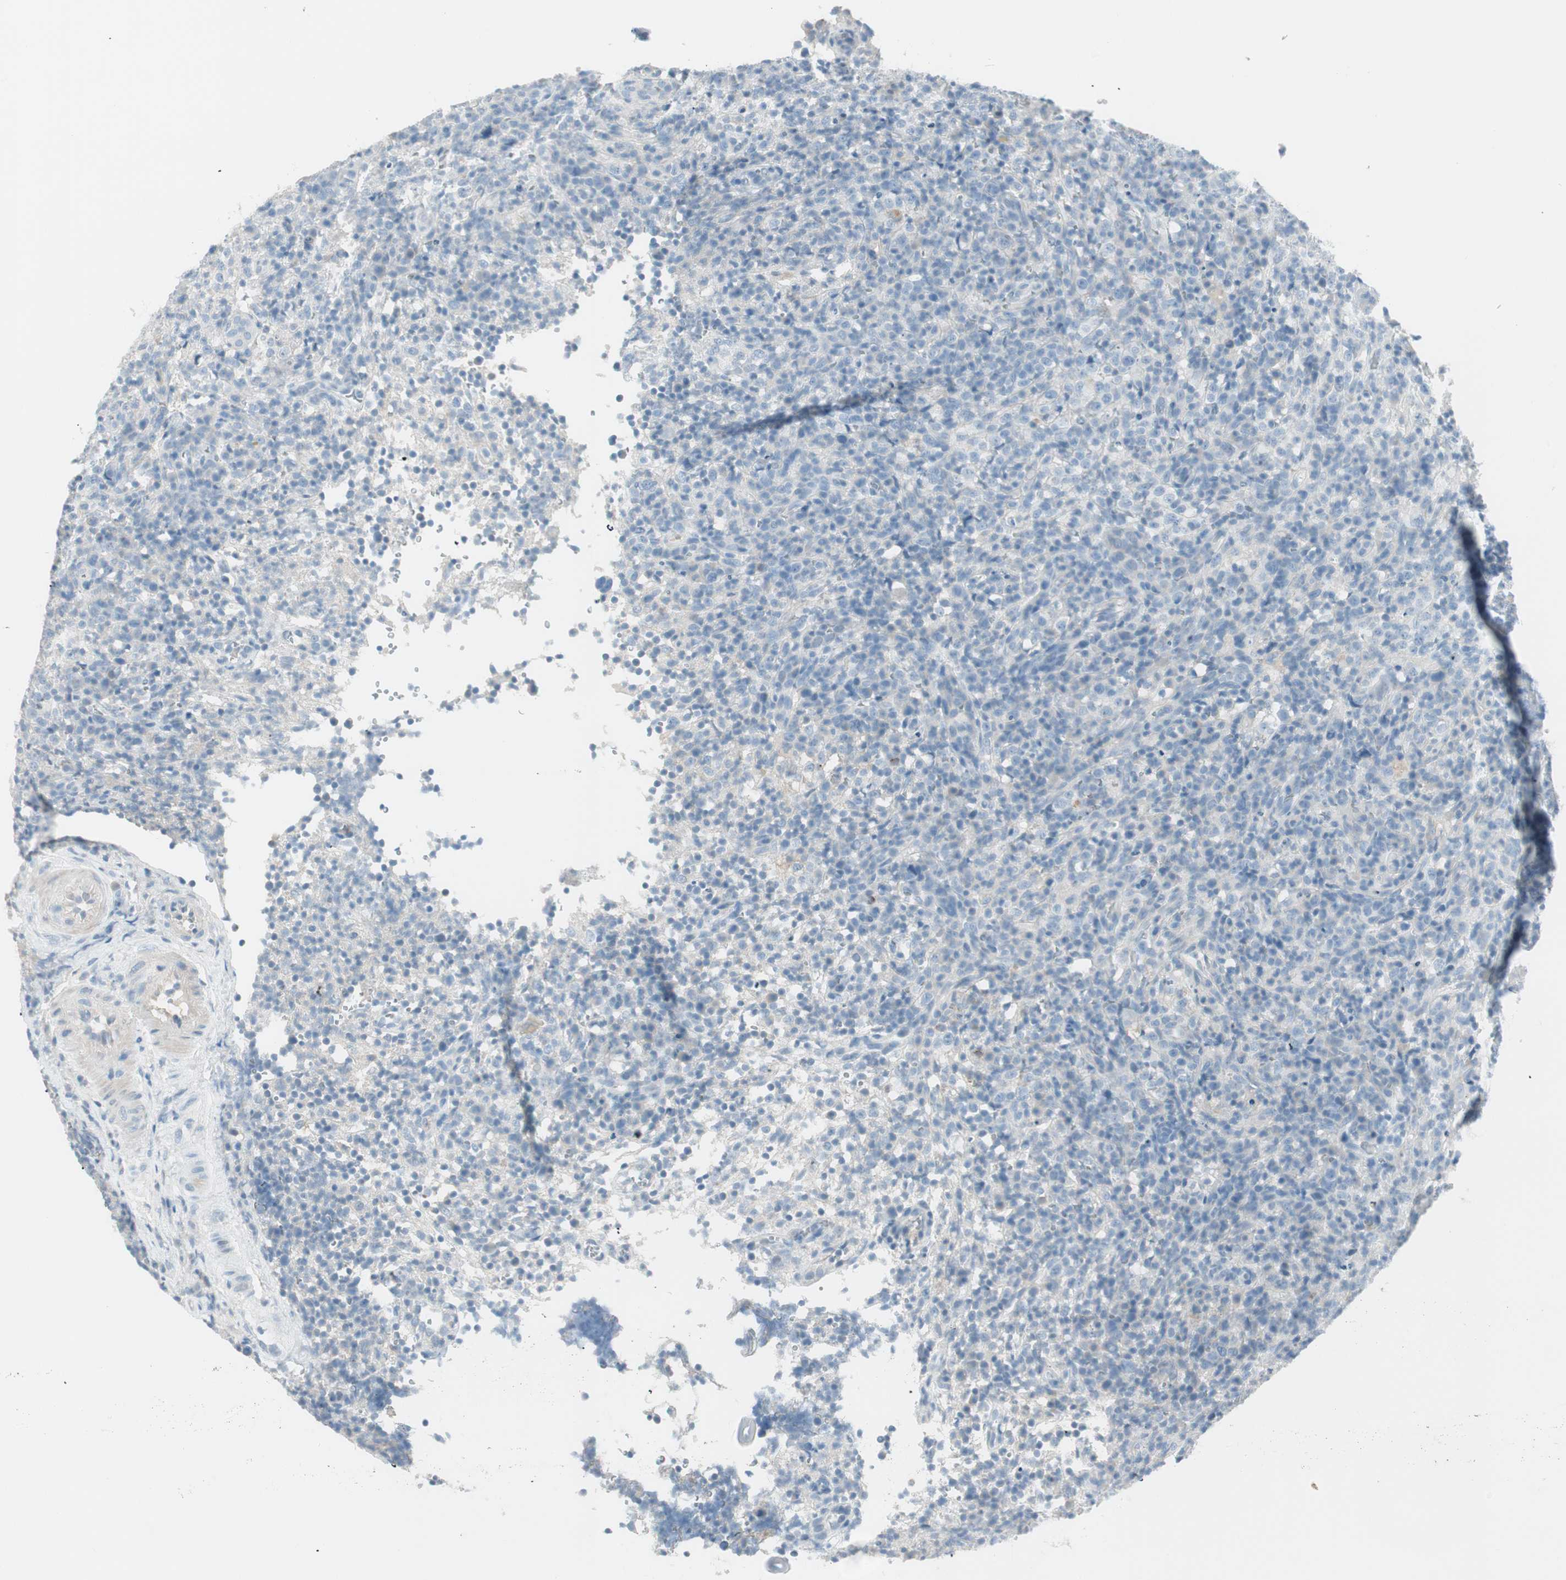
{"staining": {"intensity": "negative", "quantity": "none", "location": "none"}, "tissue": "lymphoma", "cell_type": "Tumor cells", "image_type": "cancer", "snomed": [{"axis": "morphology", "description": "Malignant lymphoma, non-Hodgkin's type, High grade"}, {"axis": "topography", "description": "Lymph node"}], "caption": "Tumor cells are negative for brown protein staining in lymphoma.", "gene": "ITLN2", "patient": {"sex": "female", "age": 76}}